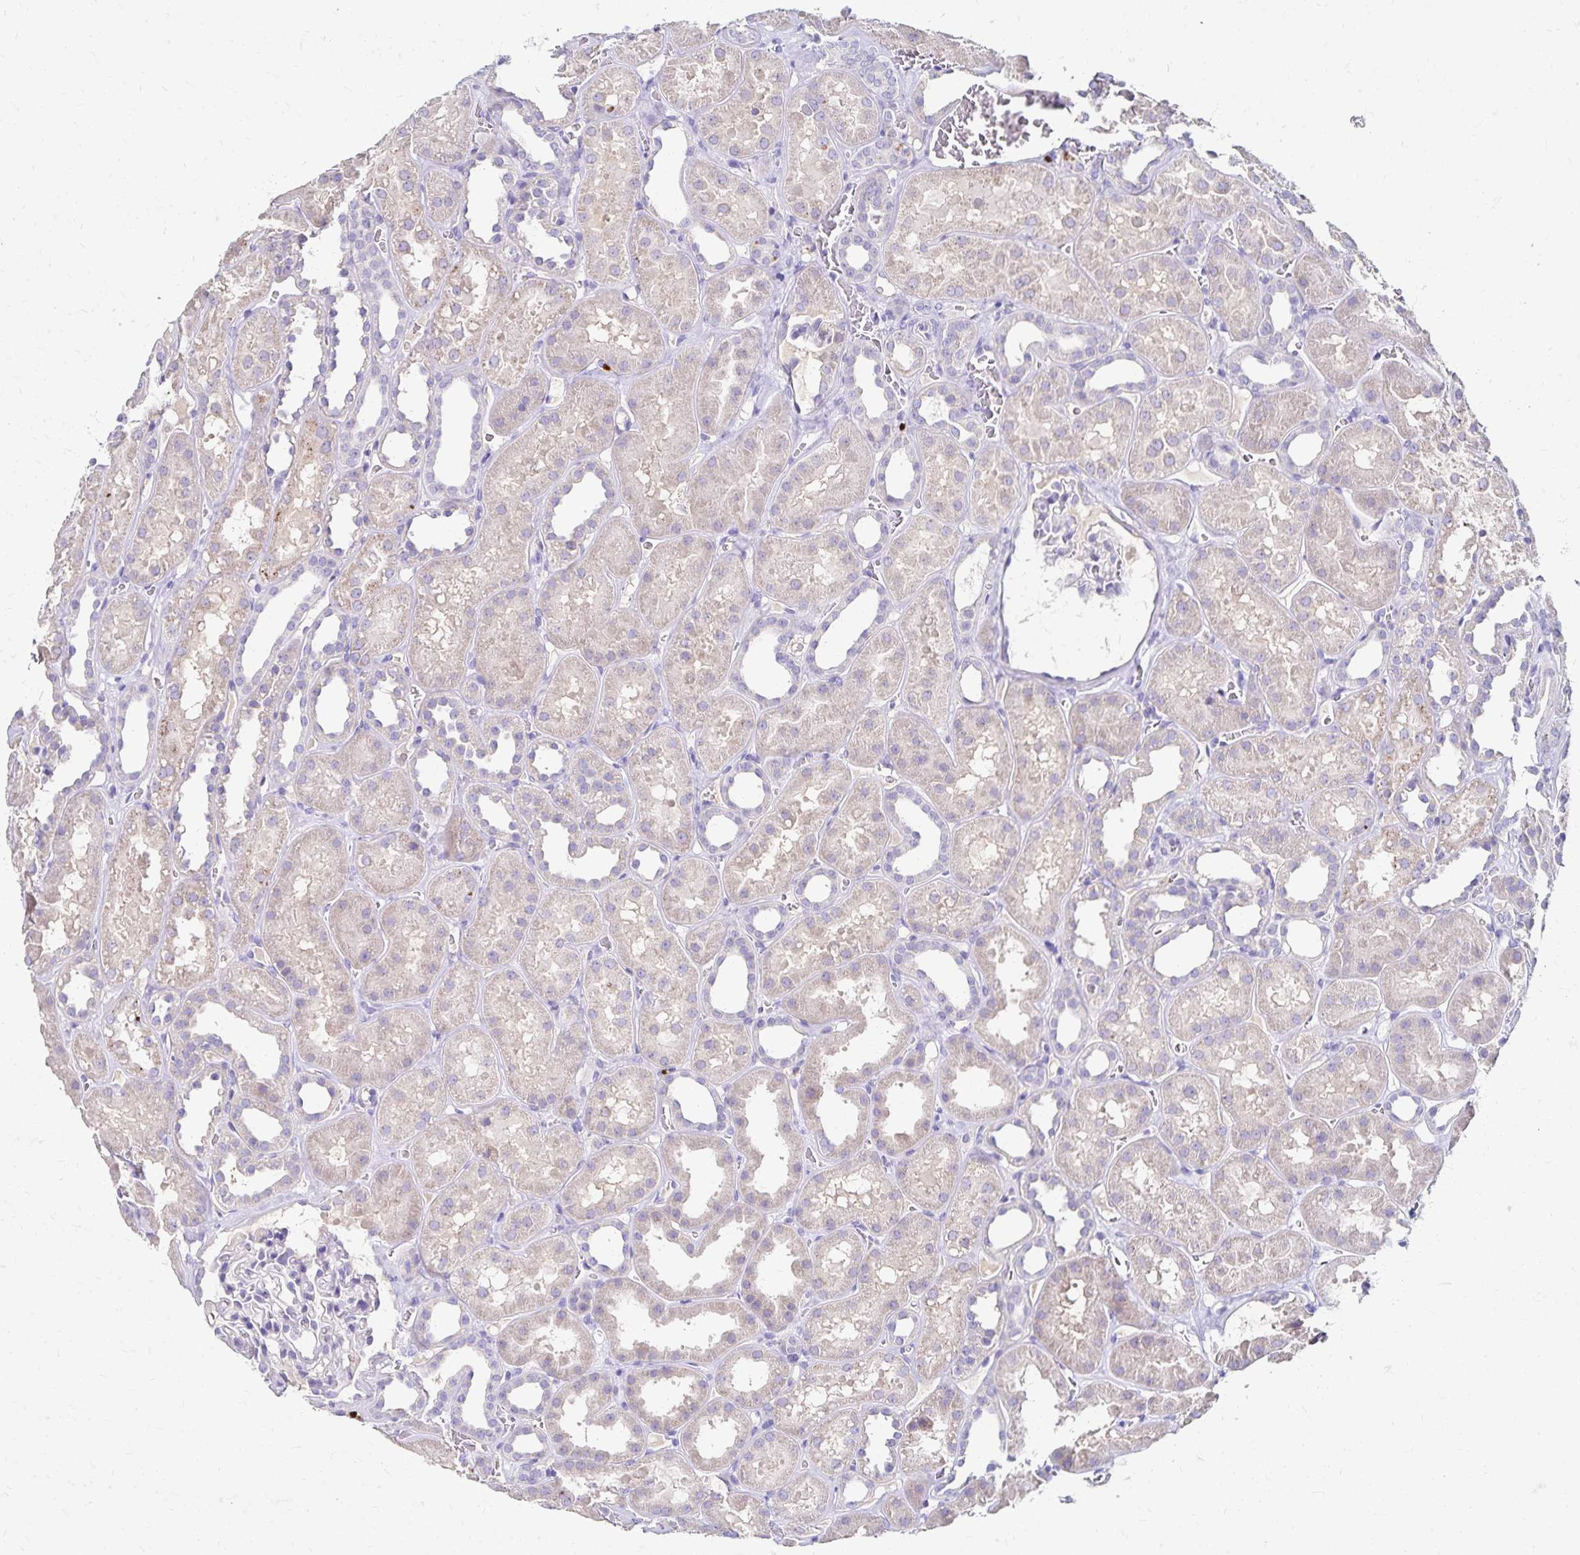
{"staining": {"intensity": "negative", "quantity": "none", "location": "none"}, "tissue": "kidney", "cell_type": "Cells in glomeruli", "image_type": "normal", "snomed": [{"axis": "morphology", "description": "Normal tissue, NOS"}, {"axis": "topography", "description": "Kidney"}], "caption": "Immunohistochemical staining of unremarkable human kidney demonstrates no significant staining in cells in glomeruli.", "gene": "PAX5", "patient": {"sex": "female", "age": 41}}